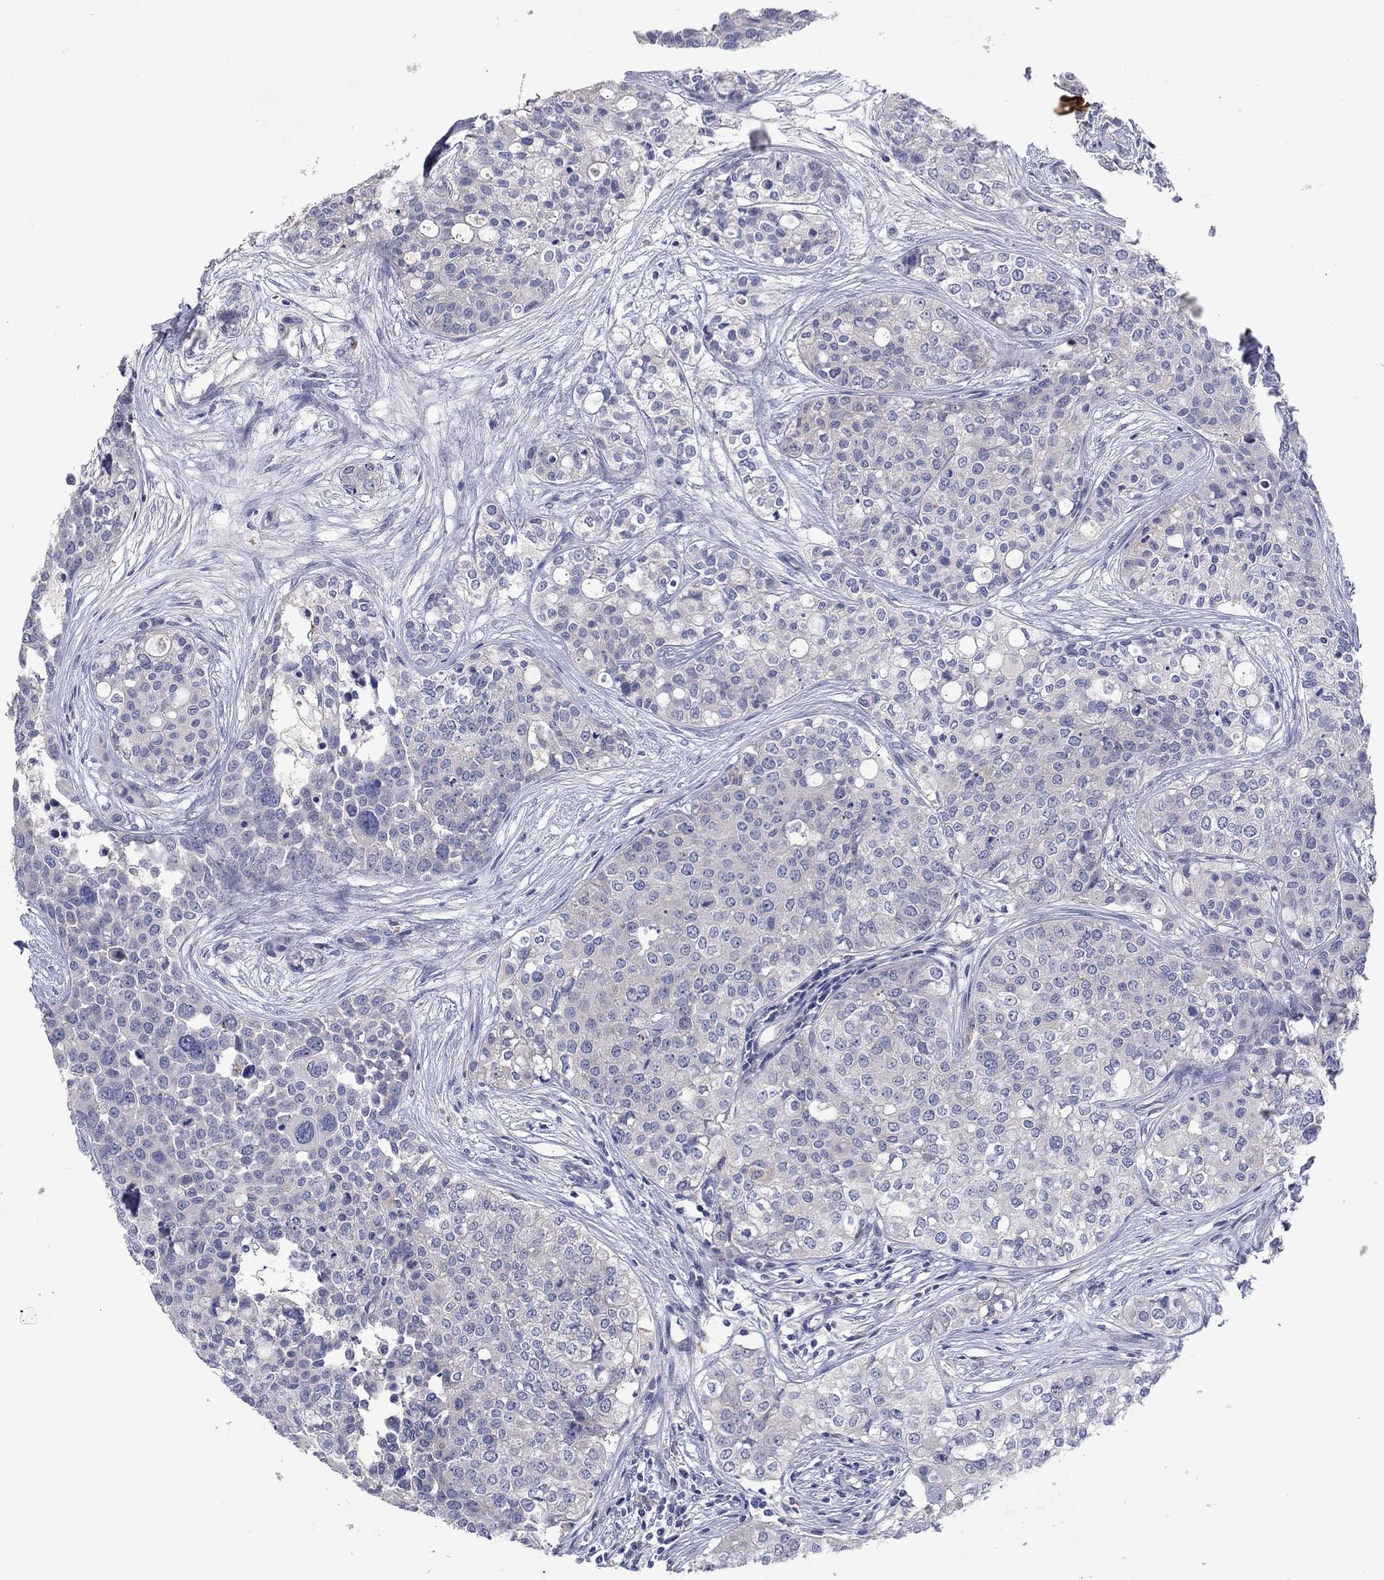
{"staining": {"intensity": "negative", "quantity": "none", "location": "none"}, "tissue": "carcinoid", "cell_type": "Tumor cells", "image_type": "cancer", "snomed": [{"axis": "morphology", "description": "Carcinoid, malignant, NOS"}, {"axis": "topography", "description": "Colon"}], "caption": "Tumor cells show no significant protein expression in carcinoid.", "gene": "PLCL2", "patient": {"sex": "male", "age": 81}}